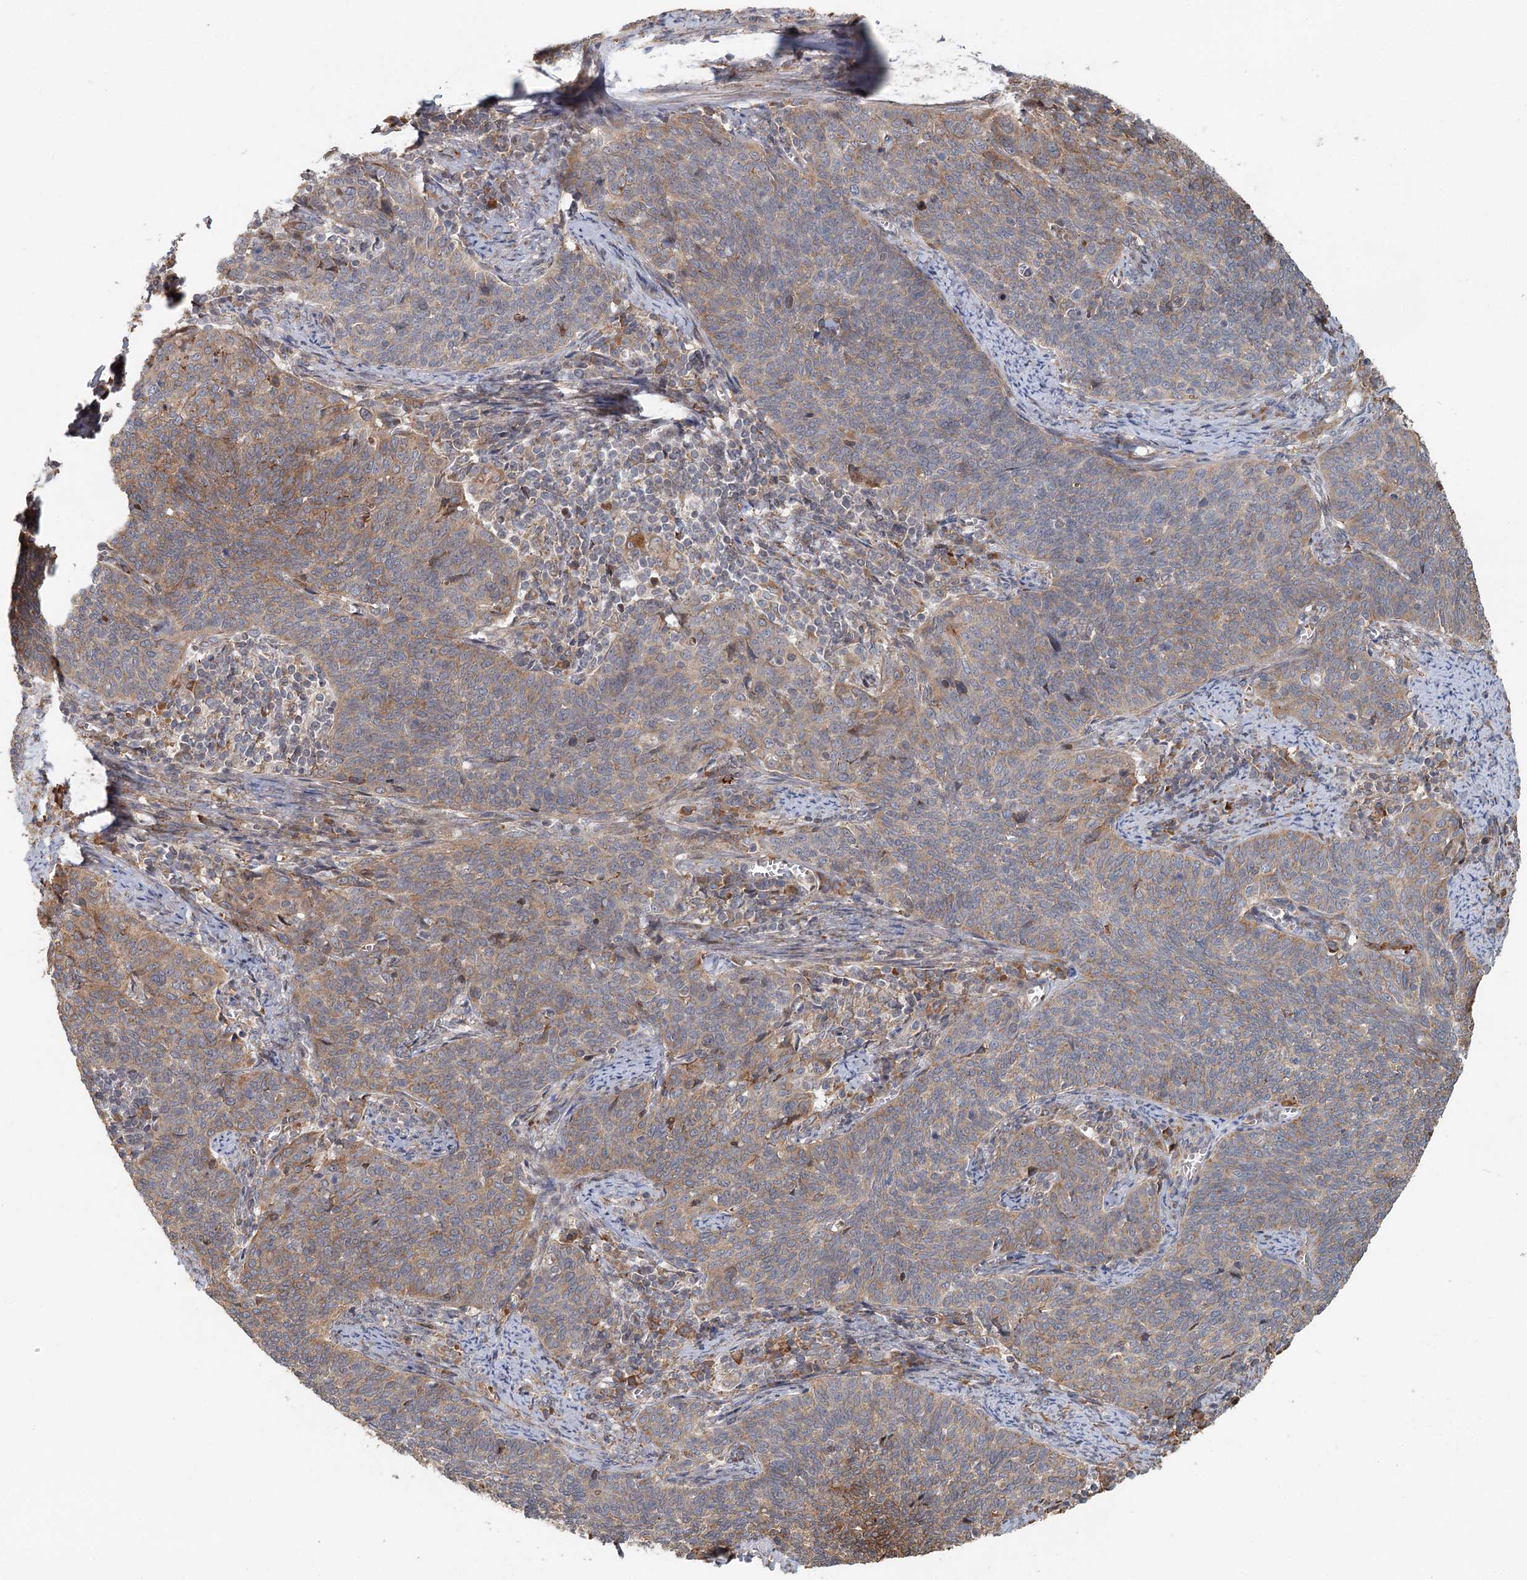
{"staining": {"intensity": "weak", "quantity": "25%-75%", "location": "cytoplasmic/membranous"}, "tissue": "cervical cancer", "cell_type": "Tumor cells", "image_type": "cancer", "snomed": [{"axis": "morphology", "description": "Squamous cell carcinoma, NOS"}, {"axis": "topography", "description": "Cervix"}], "caption": "Immunohistochemistry (IHC) of cervical cancer reveals low levels of weak cytoplasmic/membranous staining in about 25%-75% of tumor cells. (DAB = brown stain, brightfield microscopy at high magnification).", "gene": "RNF111", "patient": {"sex": "female", "age": 39}}